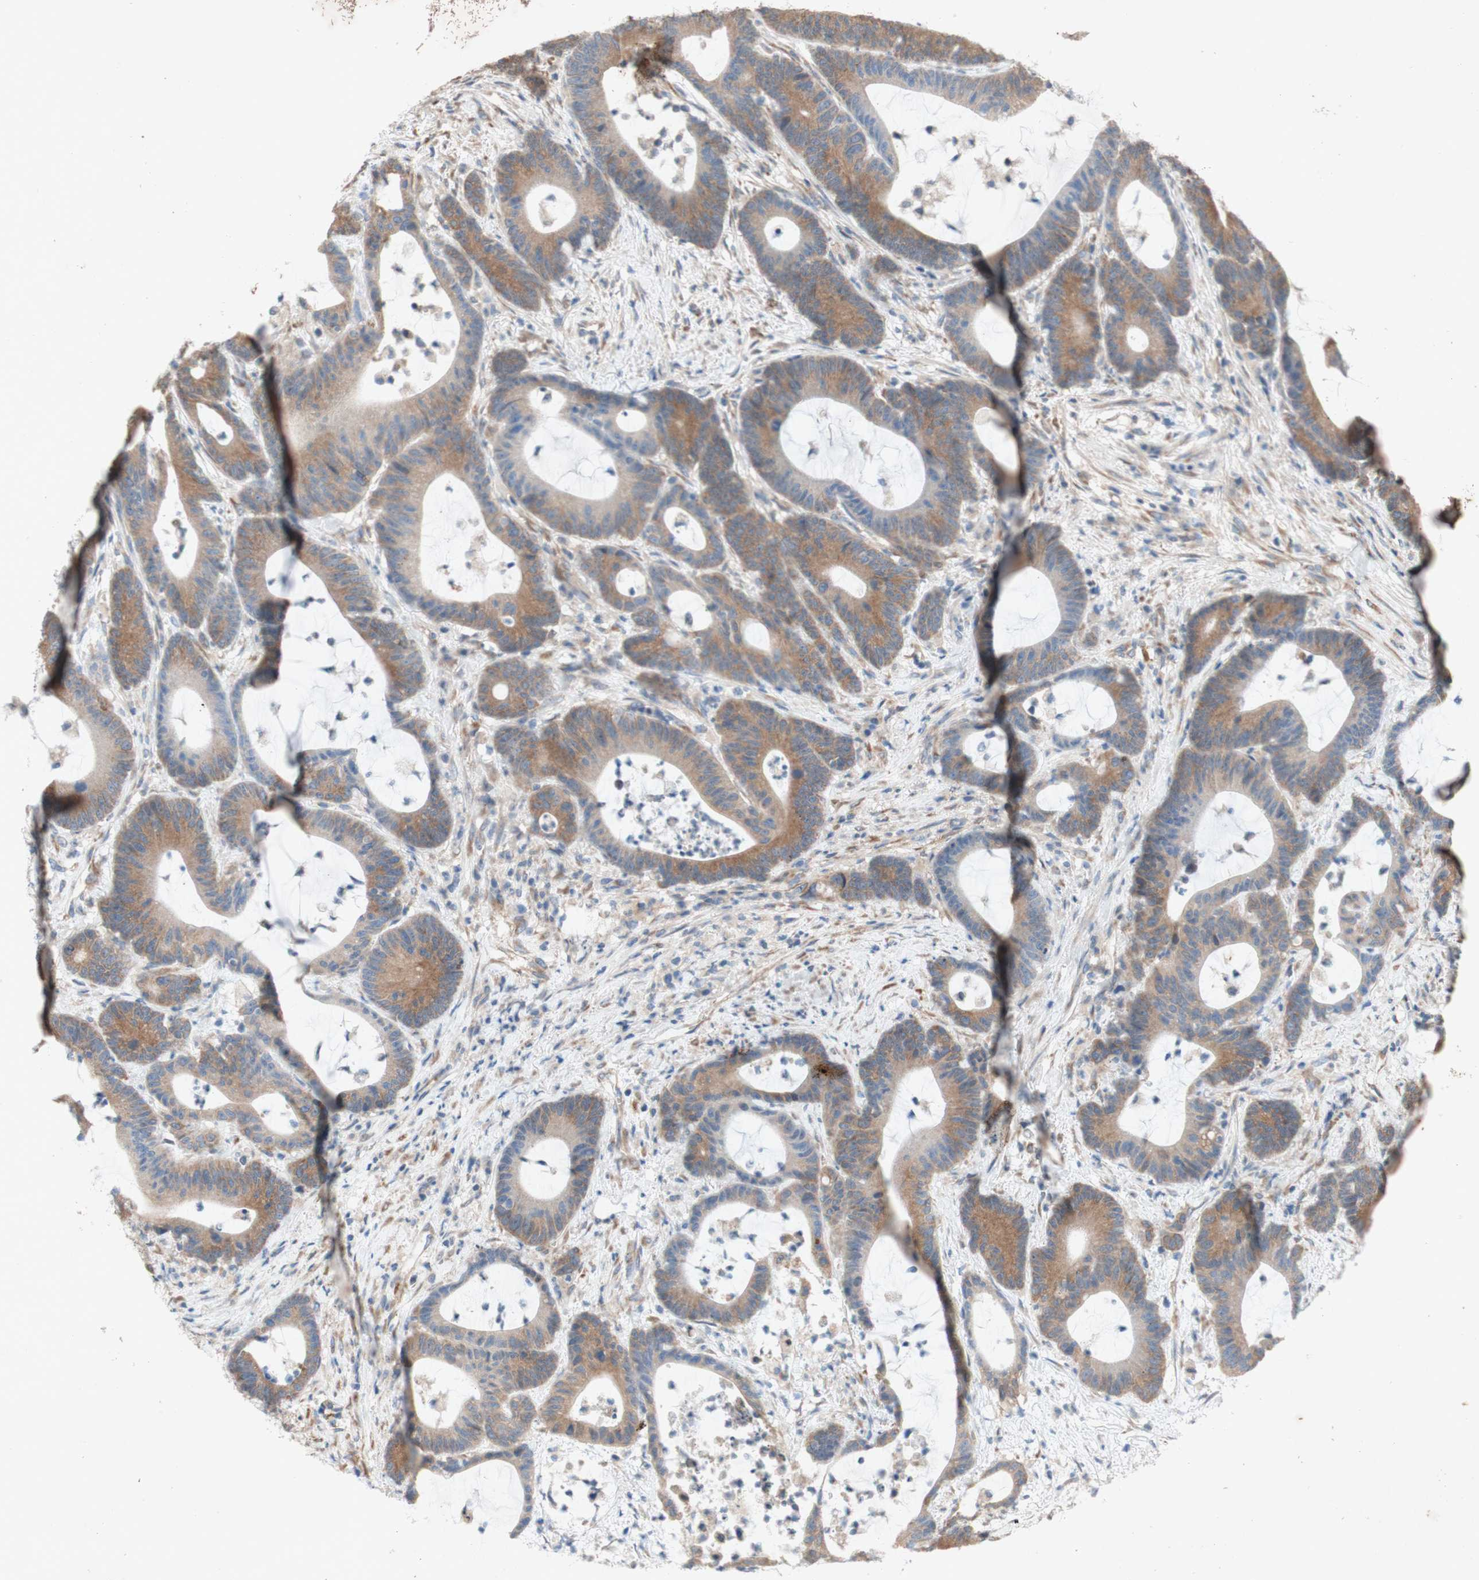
{"staining": {"intensity": "moderate", "quantity": ">75%", "location": "cytoplasmic/membranous"}, "tissue": "colorectal cancer", "cell_type": "Tumor cells", "image_type": "cancer", "snomed": [{"axis": "morphology", "description": "Adenocarcinoma, NOS"}, {"axis": "topography", "description": "Colon"}], "caption": "High-power microscopy captured an immunohistochemistry (IHC) micrograph of adenocarcinoma (colorectal), revealing moderate cytoplasmic/membranous staining in about >75% of tumor cells.", "gene": "SOCS2", "patient": {"sex": "female", "age": 84}}